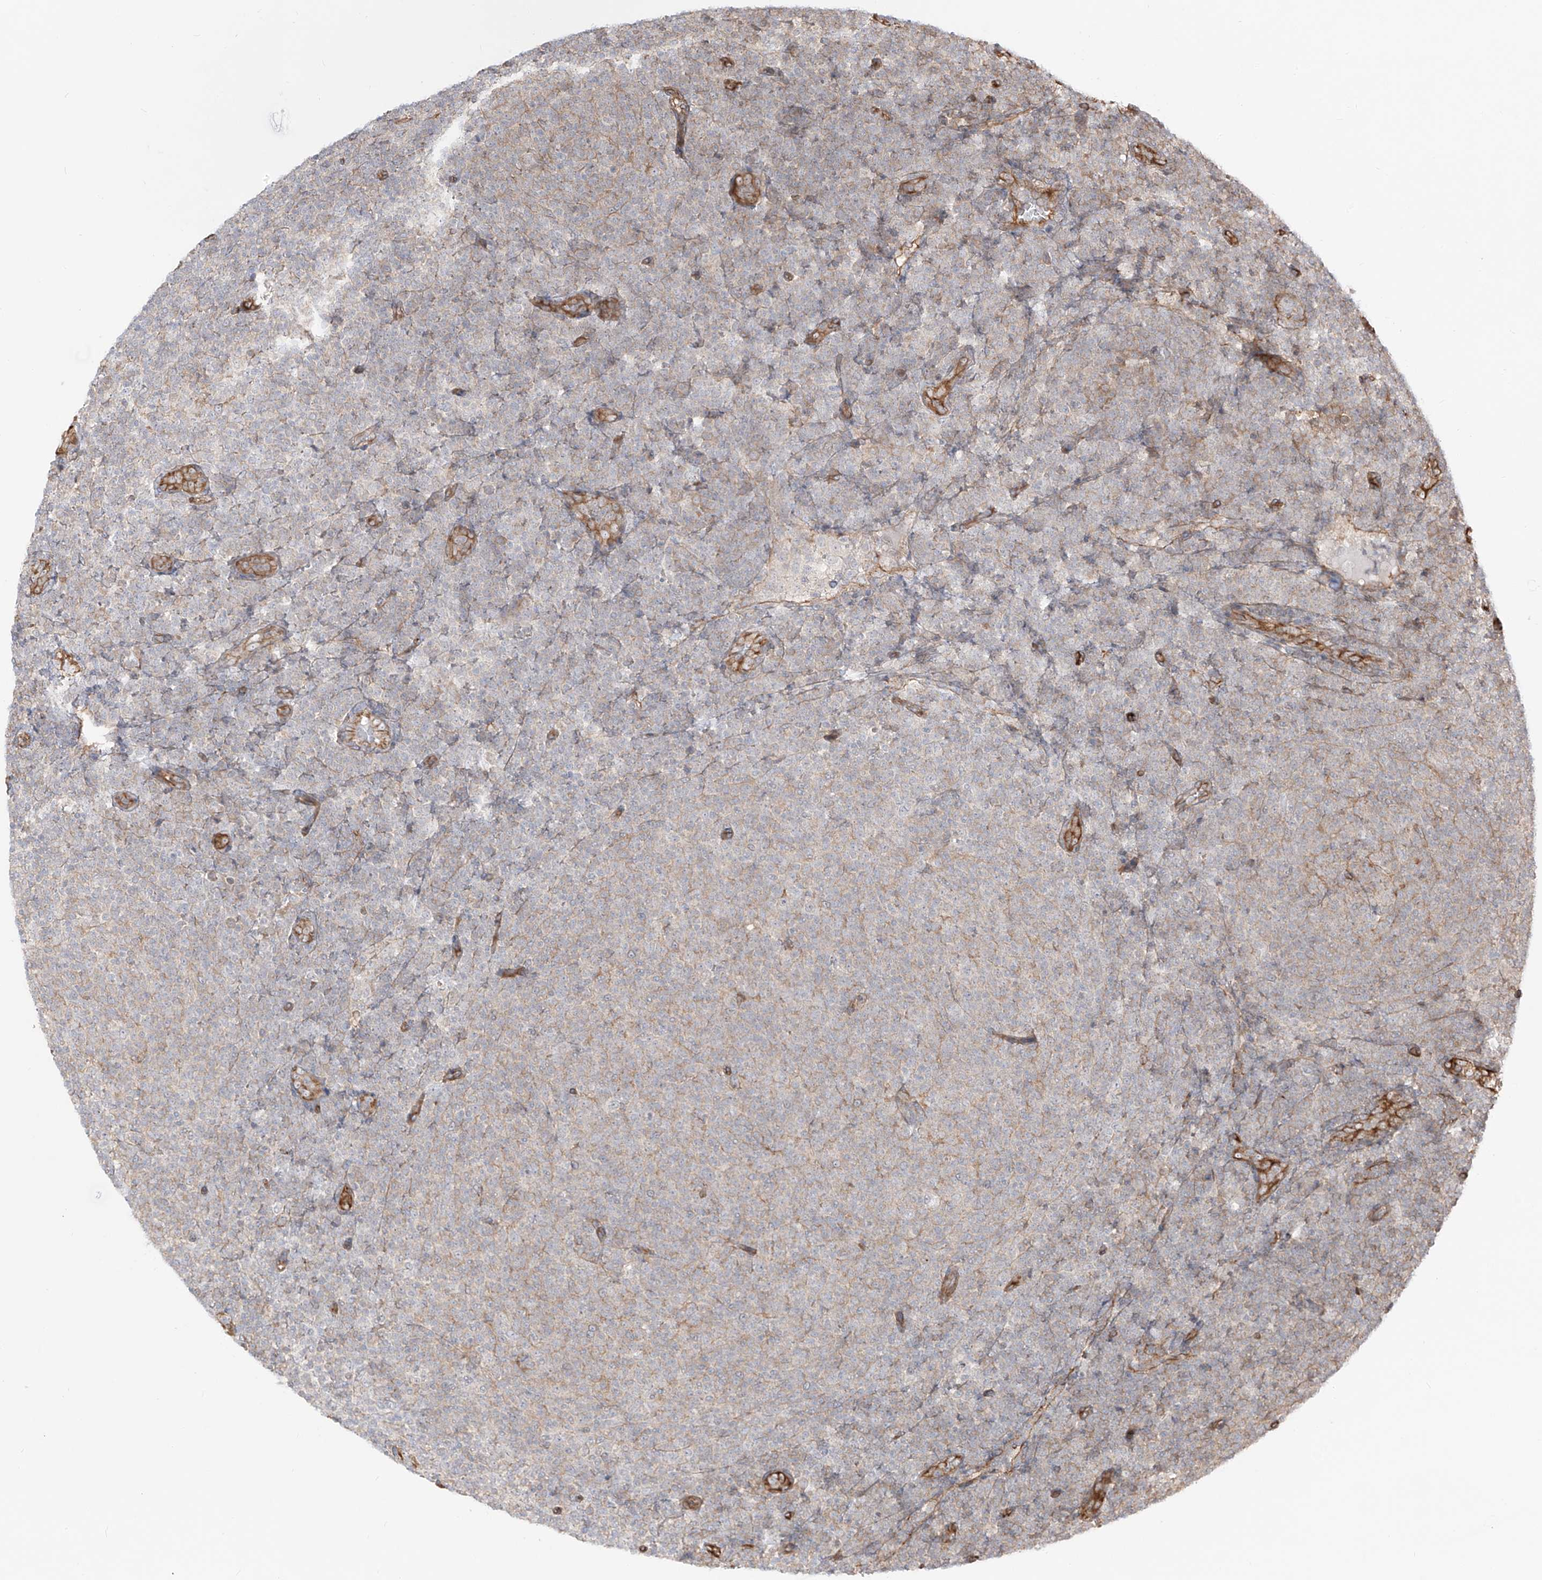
{"staining": {"intensity": "negative", "quantity": "none", "location": "none"}, "tissue": "lymphoma", "cell_type": "Tumor cells", "image_type": "cancer", "snomed": [{"axis": "morphology", "description": "Malignant lymphoma, non-Hodgkin's type, Low grade"}, {"axis": "topography", "description": "Lymph node"}], "caption": "DAB immunohistochemical staining of malignant lymphoma, non-Hodgkin's type (low-grade) exhibits no significant expression in tumor cells. The staining is performed using DAB brown chromogen with nuclei counter-stained in using hematoxylin.", "gene": "ZNF180", "patient": {"sex": "male", "age": 66}}